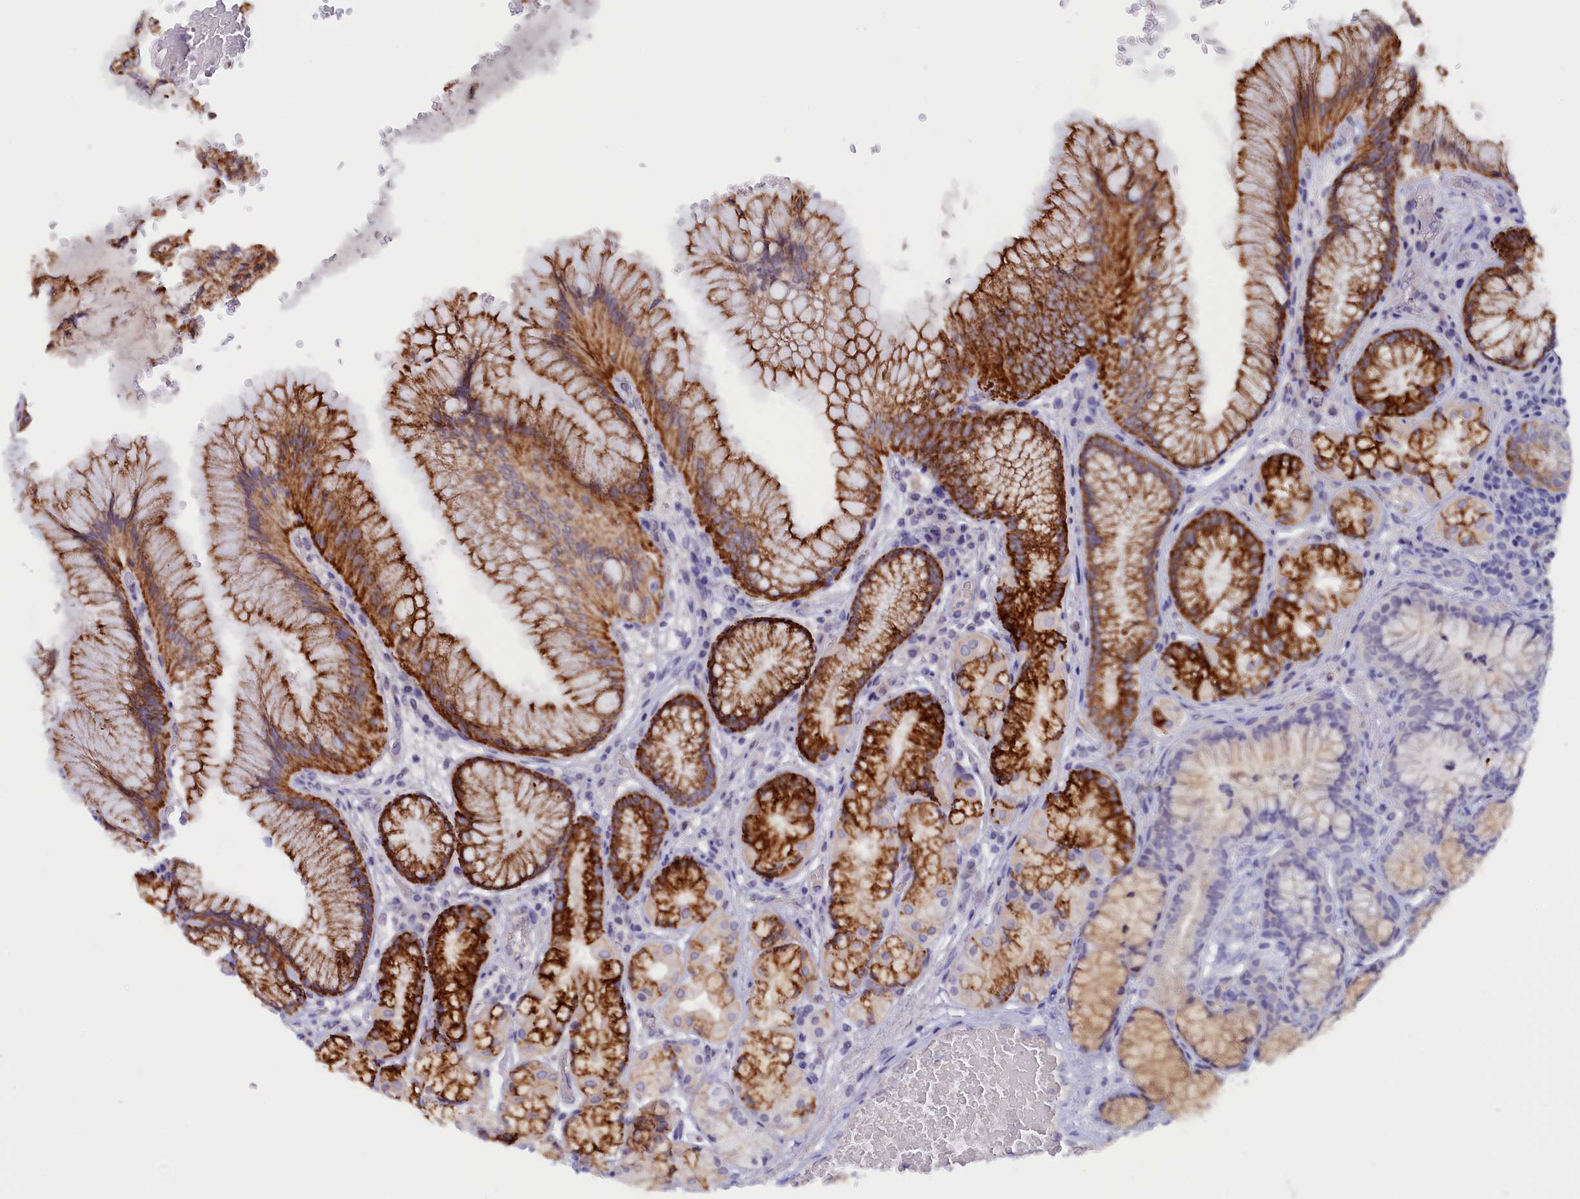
{"staining": {"intensity": "strong", "quantity": "25%-75%", "location": "cytoplasmic/membranous"}, "tissue": "stomach", "cell_type": "Glandular cells", "image_type": "normal", "snomed": [{"axis": "morphology", "description": "Normal tissue, NOS"}, {"axis": "topography", "description": "Stomach"}], "caption": "Stomach stained for a protein exhibits strong cytoplasmic/membranous positivity in glandular cells. The protein is shown in brown color, while the nuclei are stained blue.", "gene": "ZSWIM4", "patient": {"sex": "male", "age": 63}}